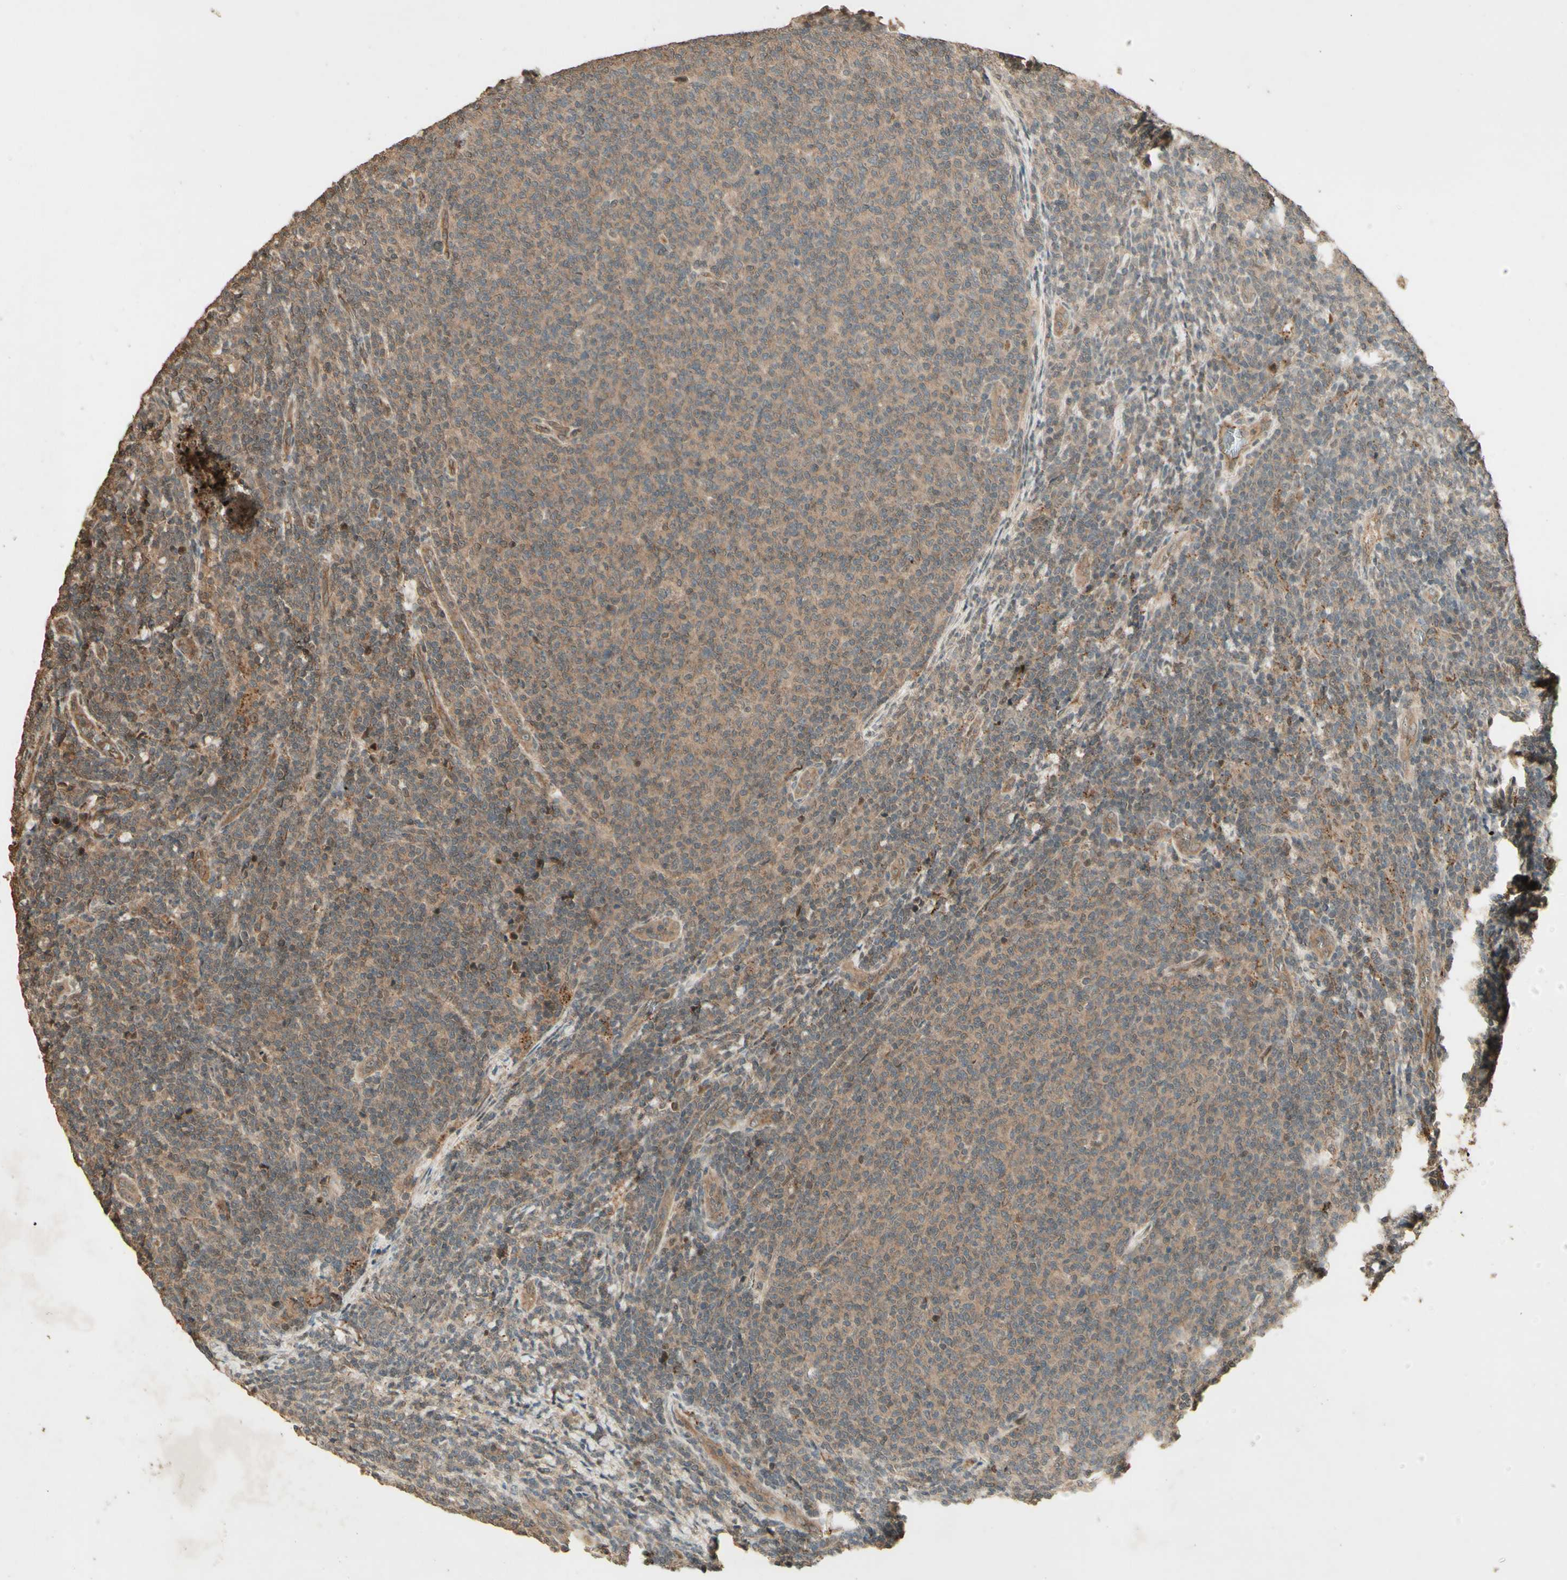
{"staining": {"intensity": "moderate", "quantity": ">75%", "location": "cytoplasmic/membranous"}, "tissue": "lymphoma", "cell_type": "Tumor cells", "image_type": "cancer", "snomed": [{"axis": "morphology", "description": "Malignant lymphoma, non-Hodgkin's type, Low grade"}, {"axis": "topography", "description": "Lymph node"}], "caption": "Immunohistochemical staining of human low-grade malignant lymphoma, non-Hodgkin's type demonstrates moderate cytoplasmic/membranous protein positivity in about >75% of tumor cells. (DAB (3,3'-diaminobenzidine) IHC, brown staining for protein, blue staining for nuclei).", "gene": "SMAD9", "patient": {"sex": "male", "age": 66}}